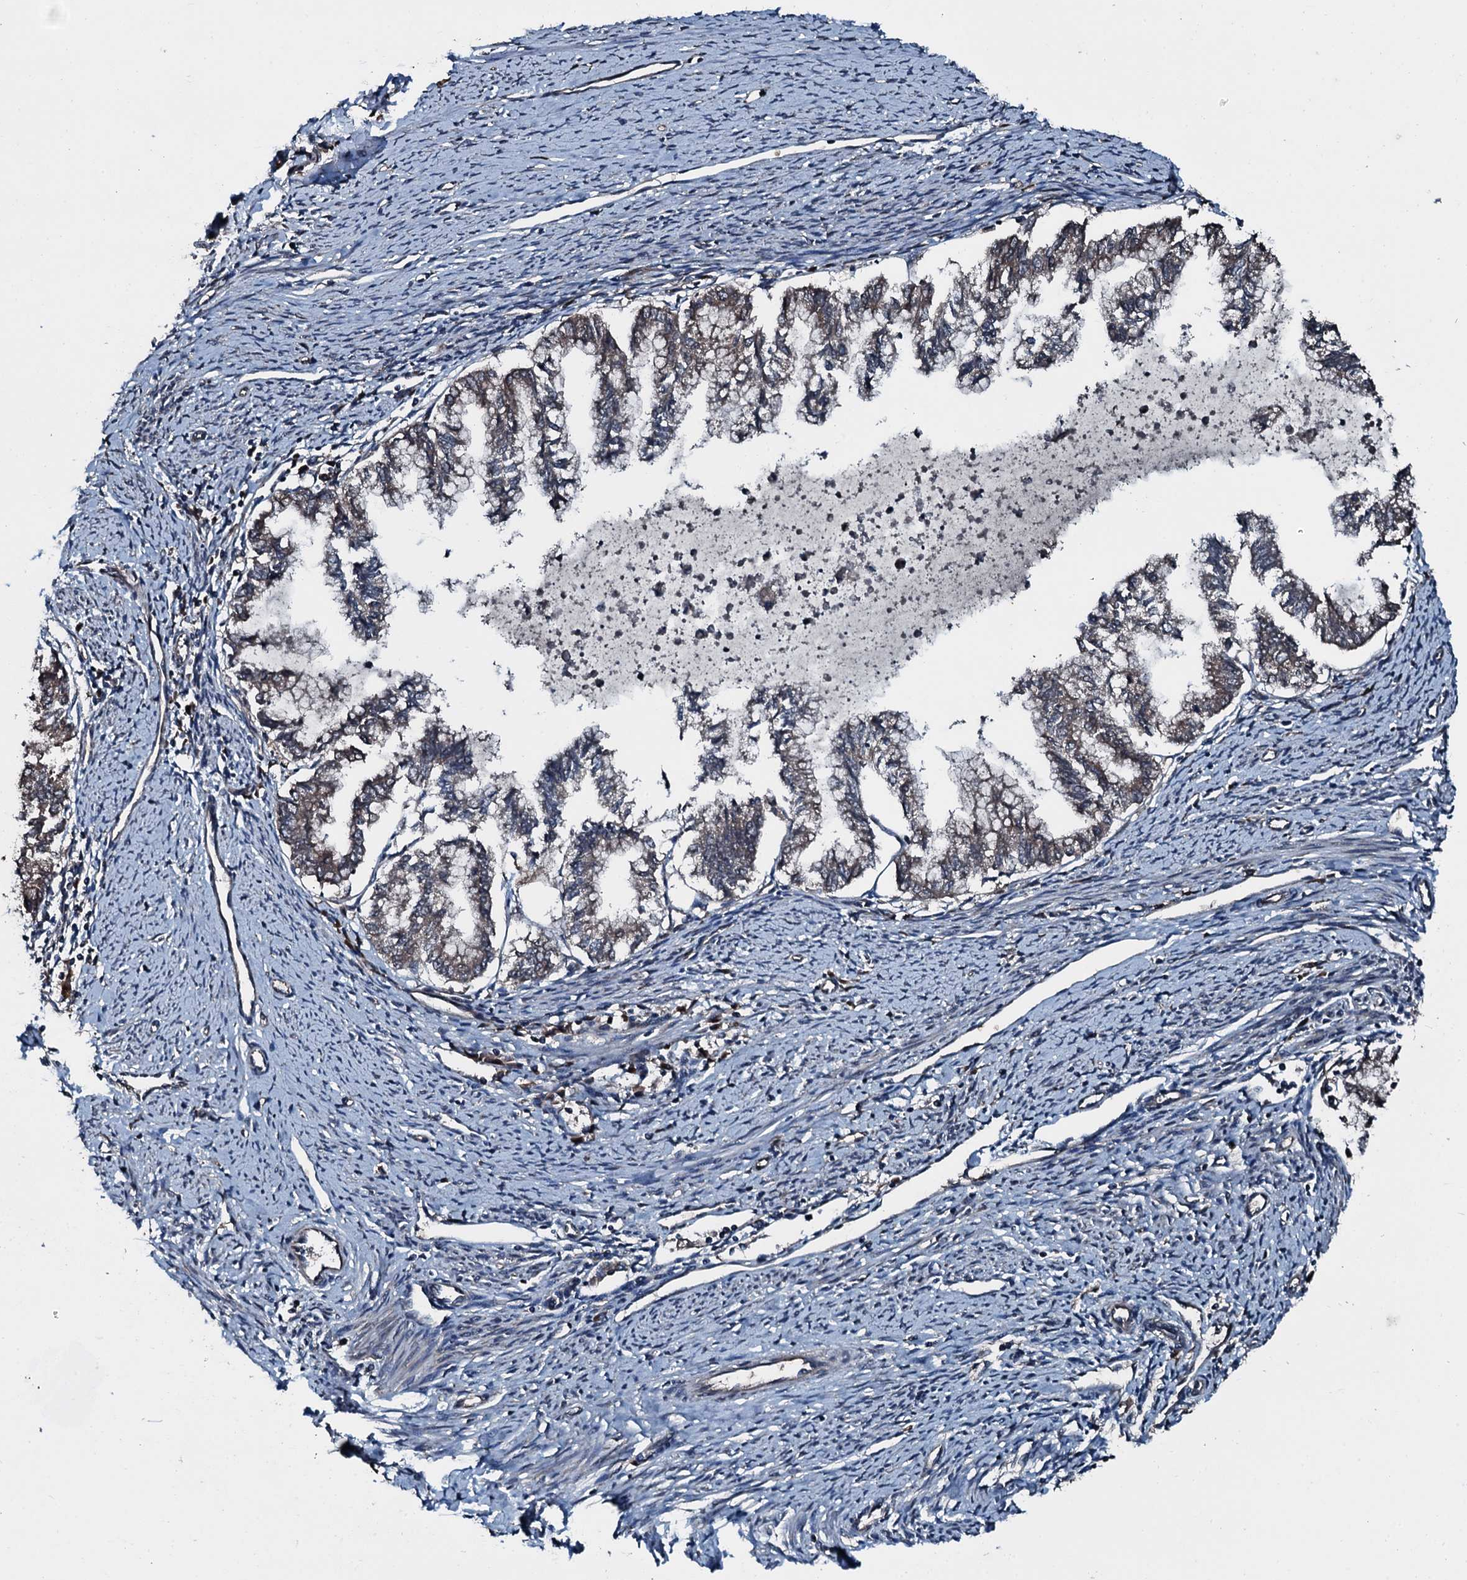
{"staining": {"intensity": "weak", "quantity": ">75%", "location": "cytoplasmic/membranous"}, "tissue": "endometrial cancer", "cell_type": "Tumor cells", "image_type": "cancer", "snomed": [{"axis": "morphology", "description": "Adenocarcinoma, NOS"}, {"axis": "topography", "description": "Endometrium"}], "caption": "A photomicrograph of endometrial cancer (adenocarcinoma) stained for a protein demonstrates weak cytoplasmic/membranous brown staining in tumor cells.", "gene": "AARS1", "patient": {"sex": "female", "age": 79}}